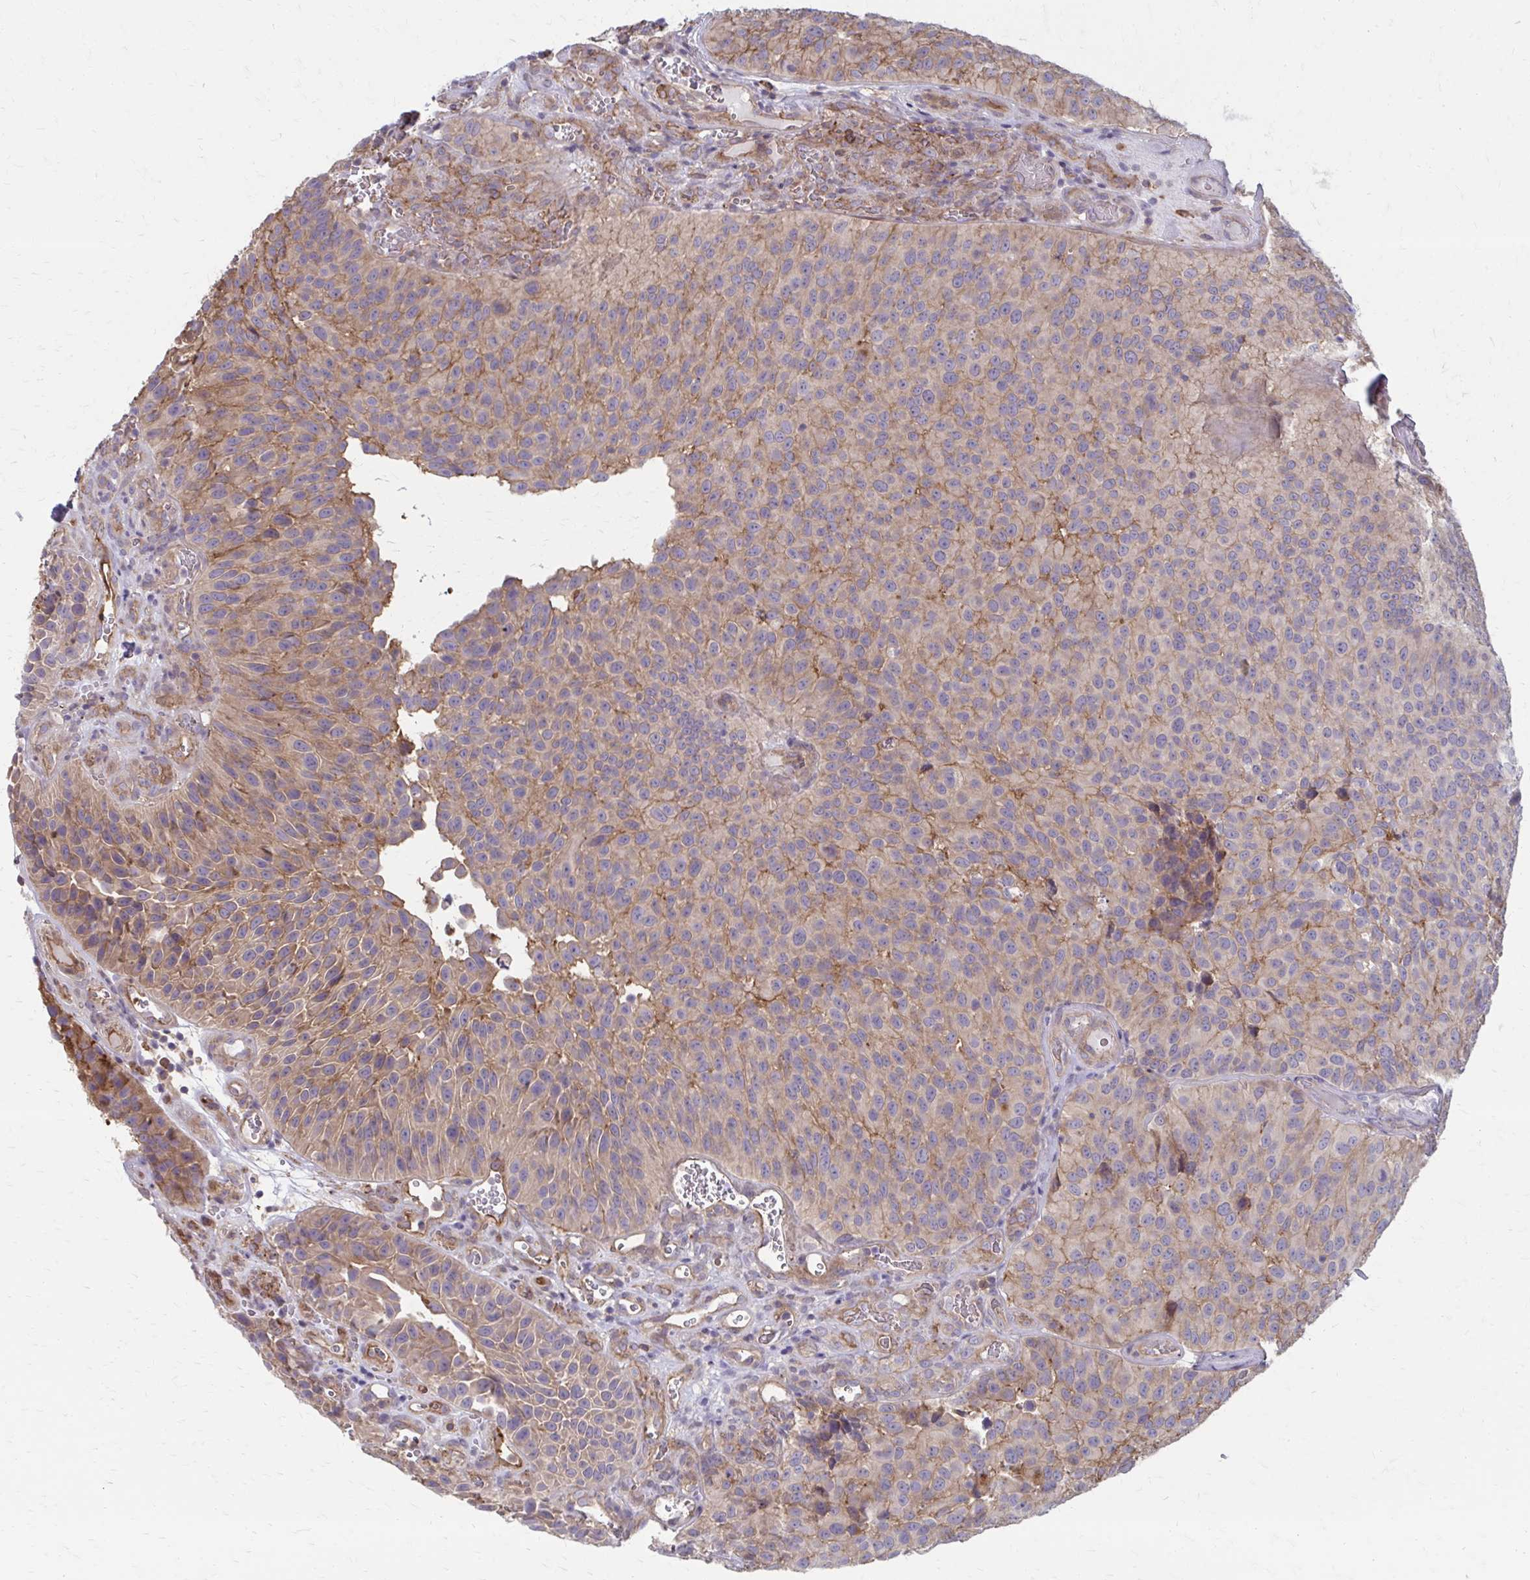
{"staining": {"intensity": "weak", "quantity": "25%-75%", "location": "cytoplasmic/membranous"}, "tissue": "urothelial cancer", "cell_type": "Tumor cells", "image_type": "cancer", "snomed": [{"axis": "morphology", "description": "Urothelial carcinoma, Low grade"}, {"axis": "topography", "description": "Urinary bladder"}], "caption": "Low-grade urothelial carcinoma tissue reveals weak cytoplasmic/membranous staining in approximately 25%-75% of tumor cells", "gene": "MMP14", "patient": {"sex": "male", "age": 76}}